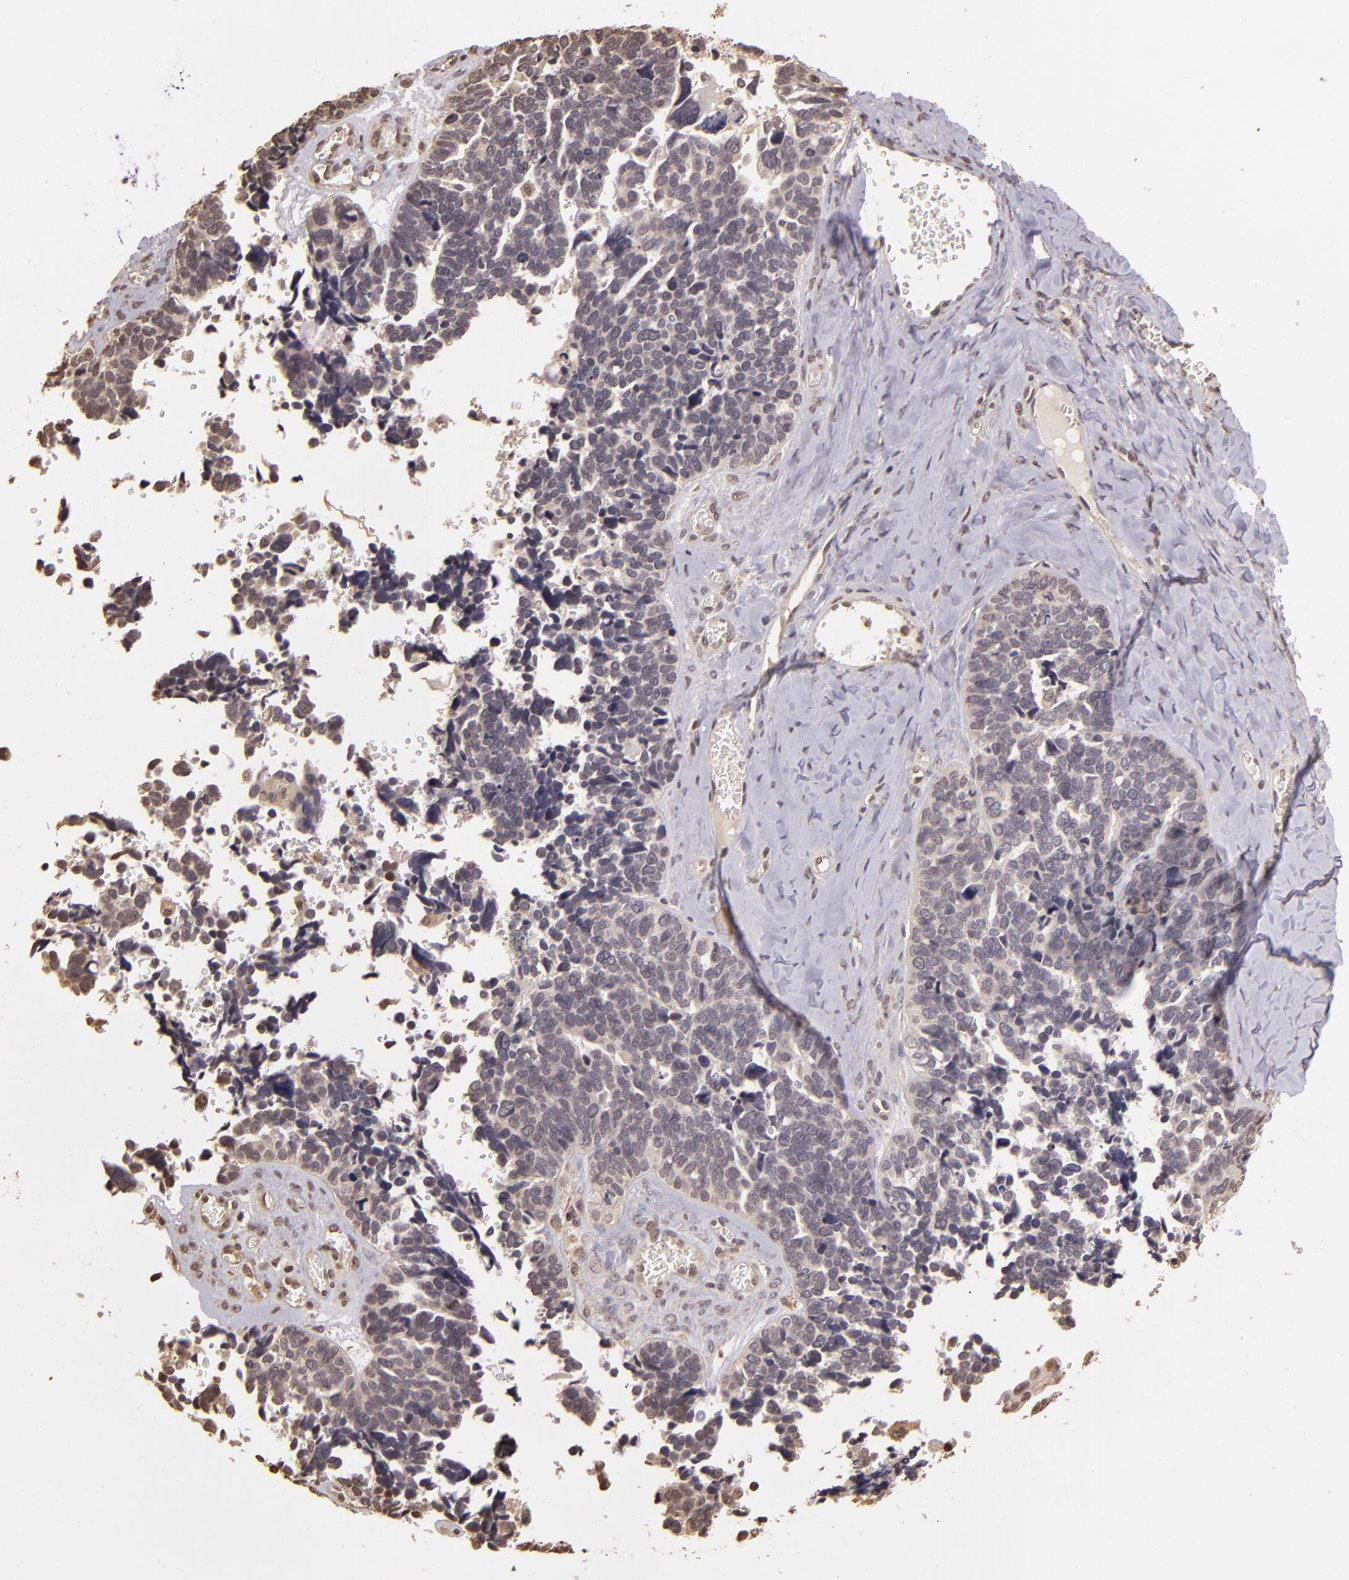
{"staining": {"intensity": "negative", "quantity": "none", "location": "none"}, "tissue": "ovarian cancer", "cell_type": "Tumor cells", "image_type": "cancer", "snomed": [{"axis": "morphology", "description": "Cystadenocarcinoma, serous, NOS"}, {"axis": "topography", "description": "Ovary"}], "caption": "Micrograph shows no protein expression in tumor cells of ovarian cancer tissue.", "gene": "ARPC2", "patient": {"sex": "female", "age": 77}}